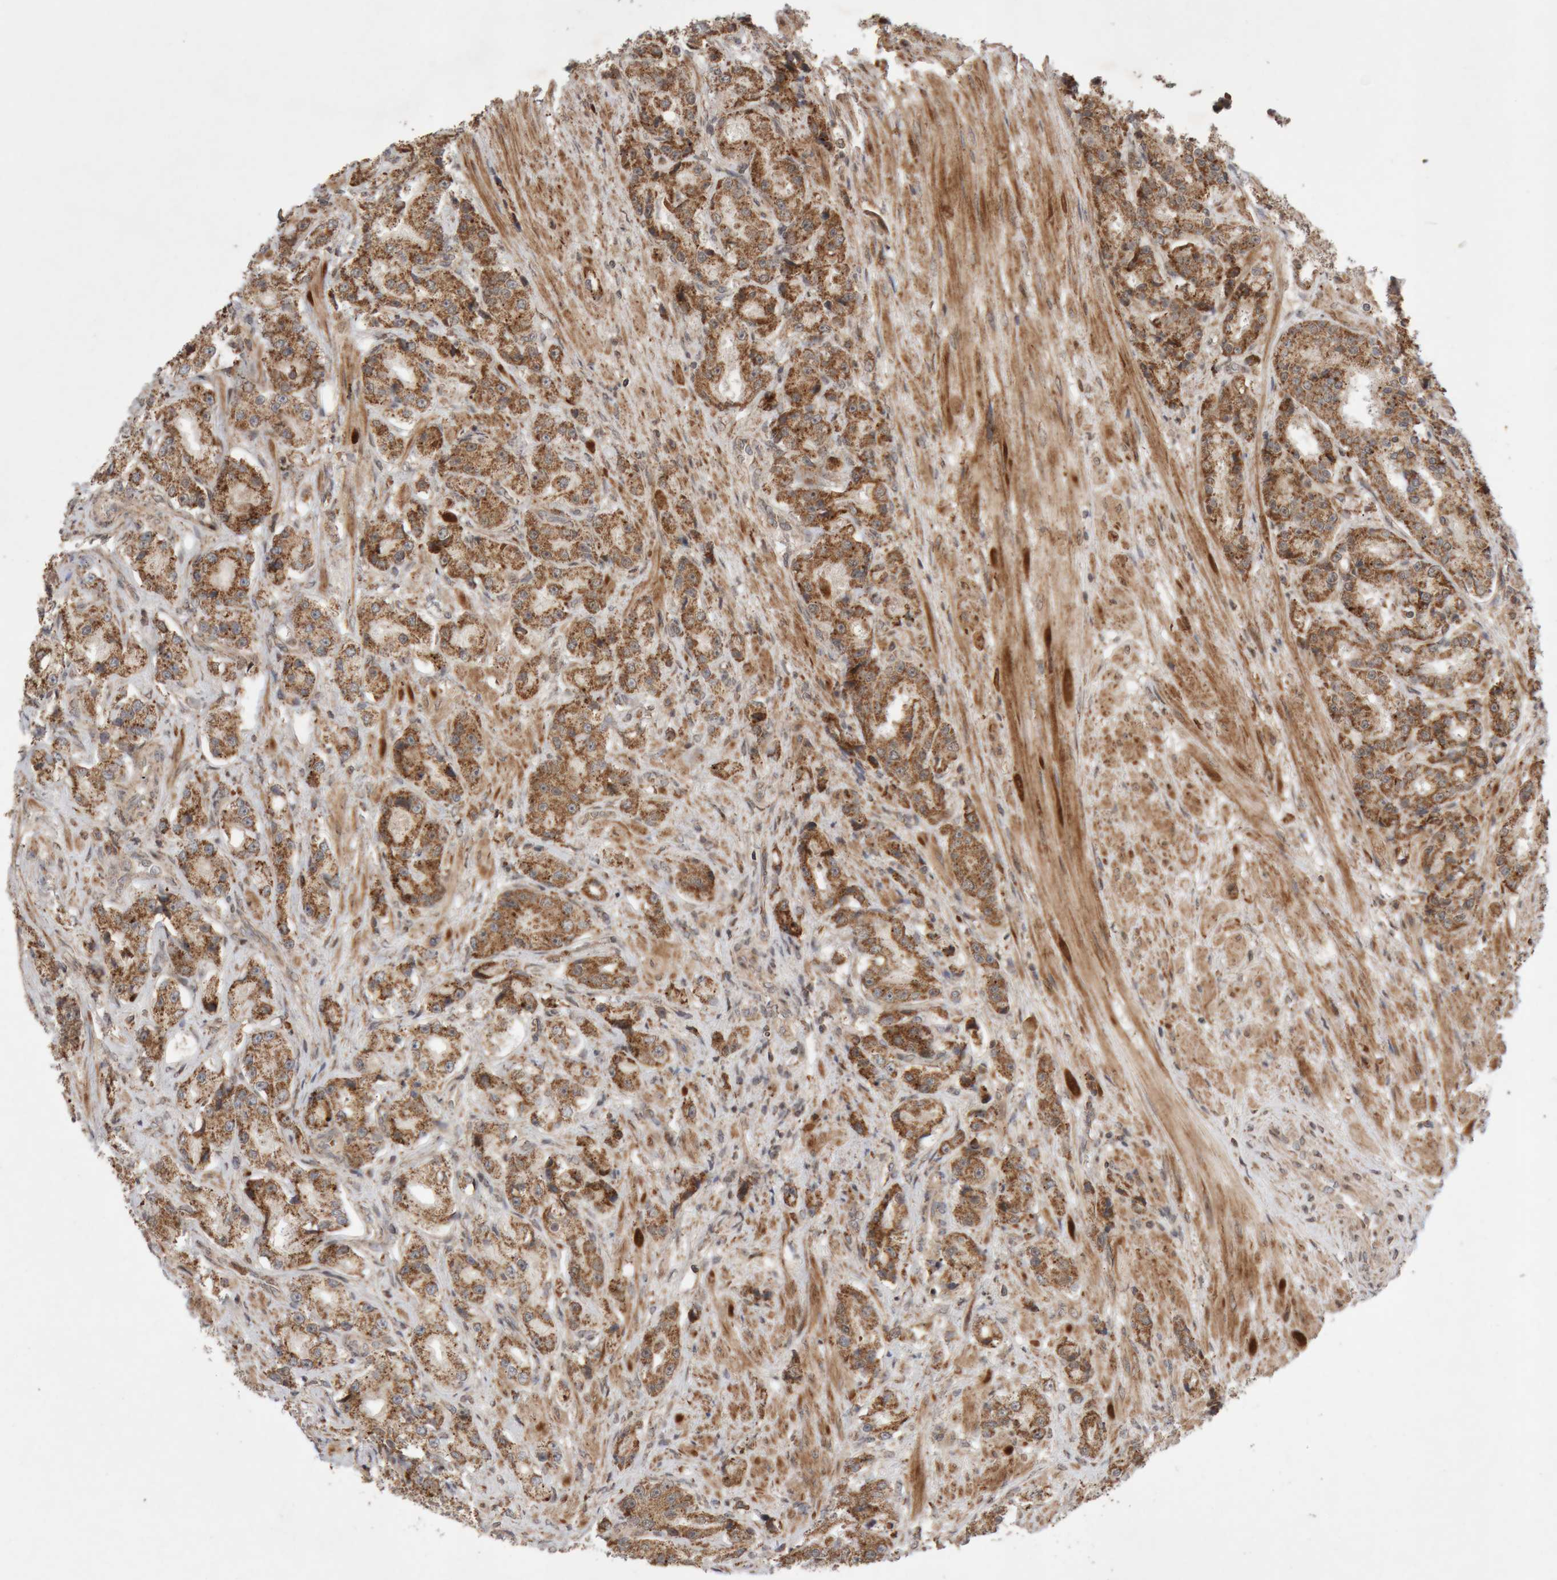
{"staining": {"intensity": "moderate", "quantity": ">75%", "location": "cytoplasmic/membranous"}, "tissue": "prostate cancer", "cell_type": "Tumor cells", "image_type": "cancer", "snomed": [{"axis": "morphology", "description": "Adenocarcinoma, High grade"}, {"axis": "topography", "description": "Prostate"}], "caption": "A histopathology image showing moderate cytoplasmic/membranous expression in approximately >75% of tumor cells in high-grade adenocarcinoma (prostate), as visualized by brown immunohistochemical staining.", "gene": "KIF21B", "patient": {"sex": "male", "age": 60}}